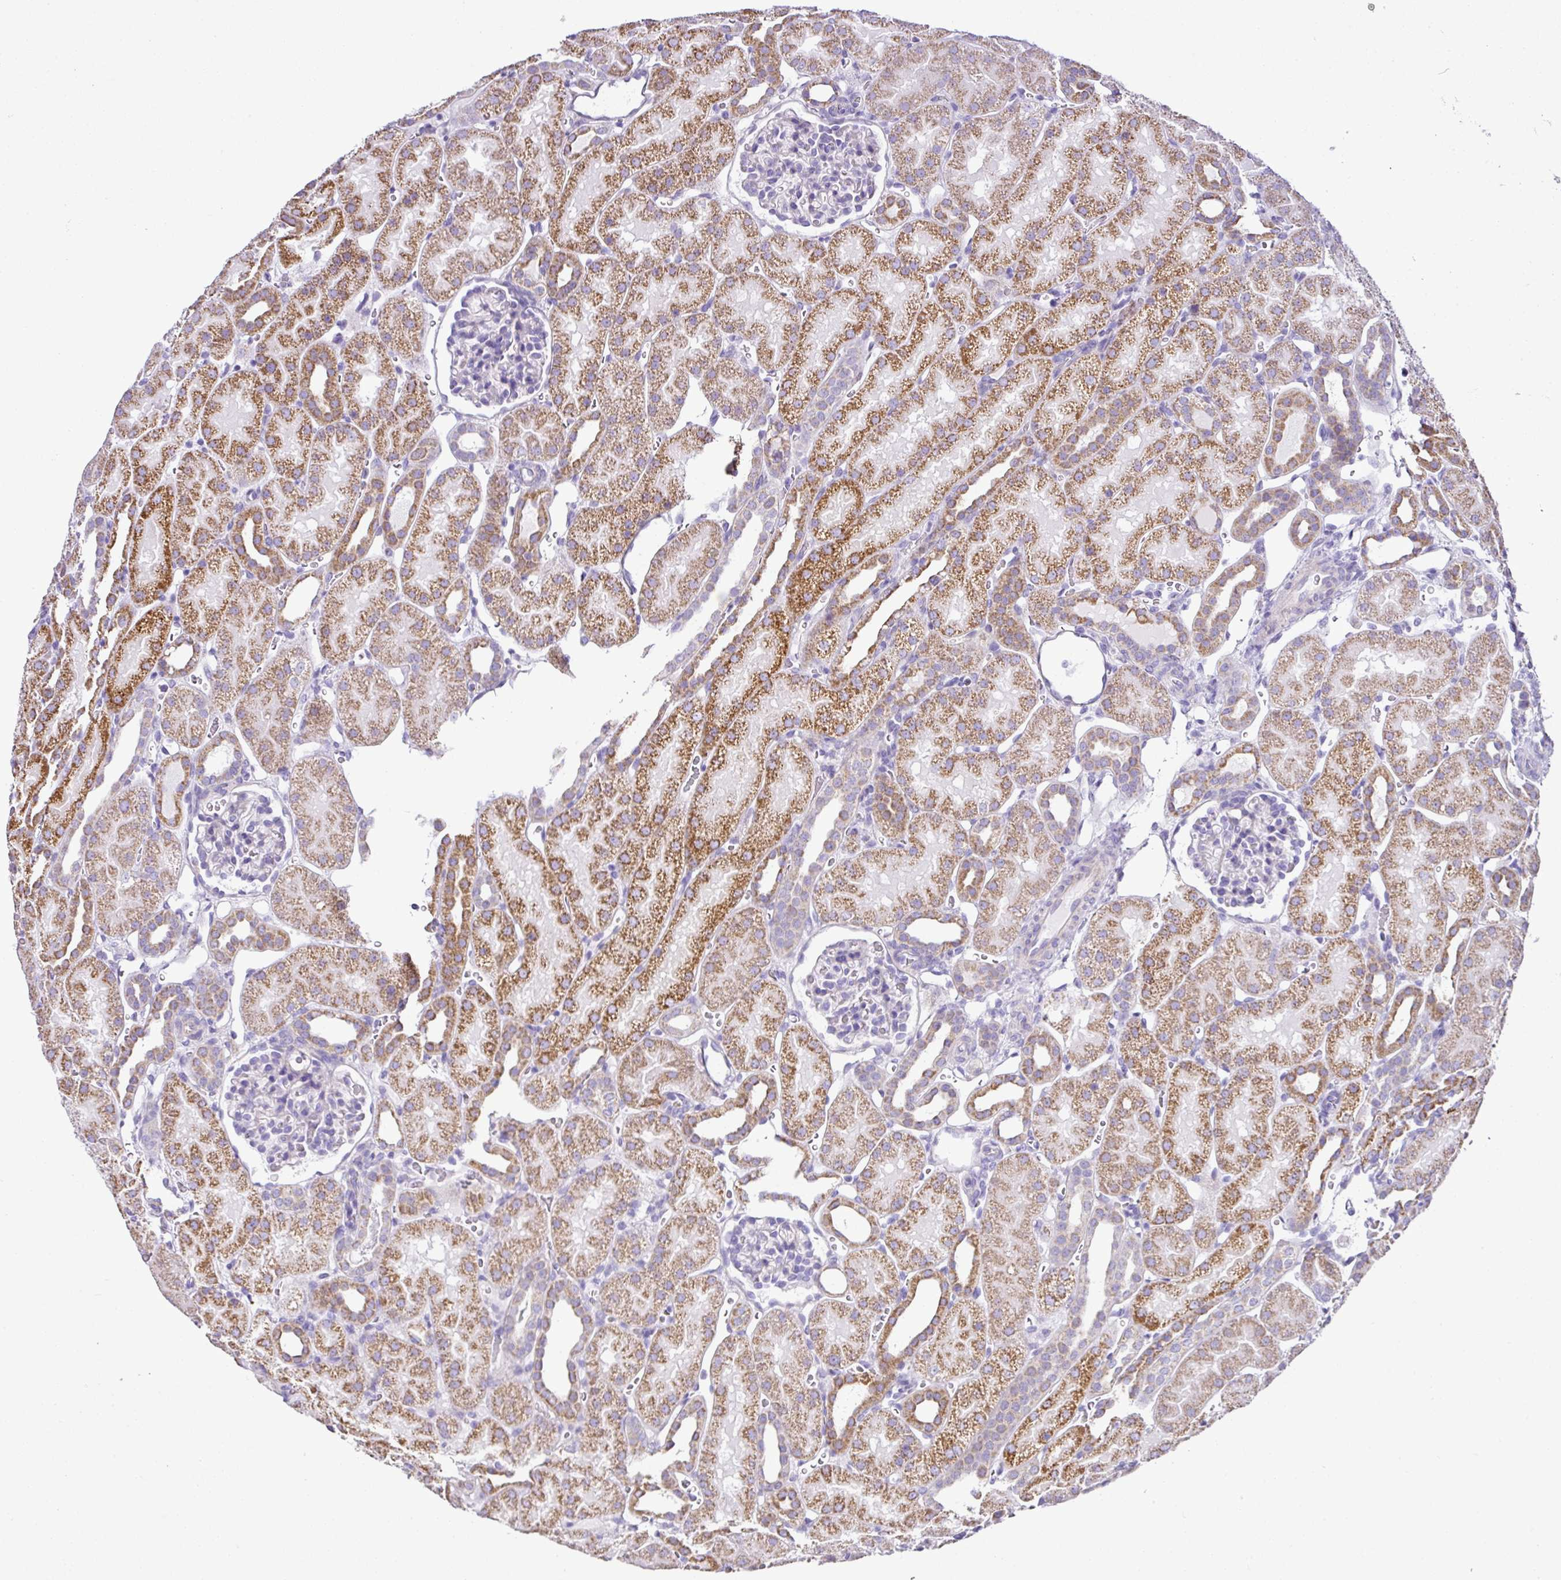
{"staining": {"intensity": "negative", "quantity": "none", "location": "none"}, "tissue": "kidney", "cell_type": "Cells in glomeruli", "image_type": "normal", "snomed": [{"axis": "morphology", "description": "Normal tissue, NOS"}, {"axis": "topography", "description": "Kidney"}], "caption": "A histopathology image of kidney stained for a protein displays no brown staining in cells in glomeruli.", "gene": "PGAP4", "patient": {"sex": "male", "age": 2}}